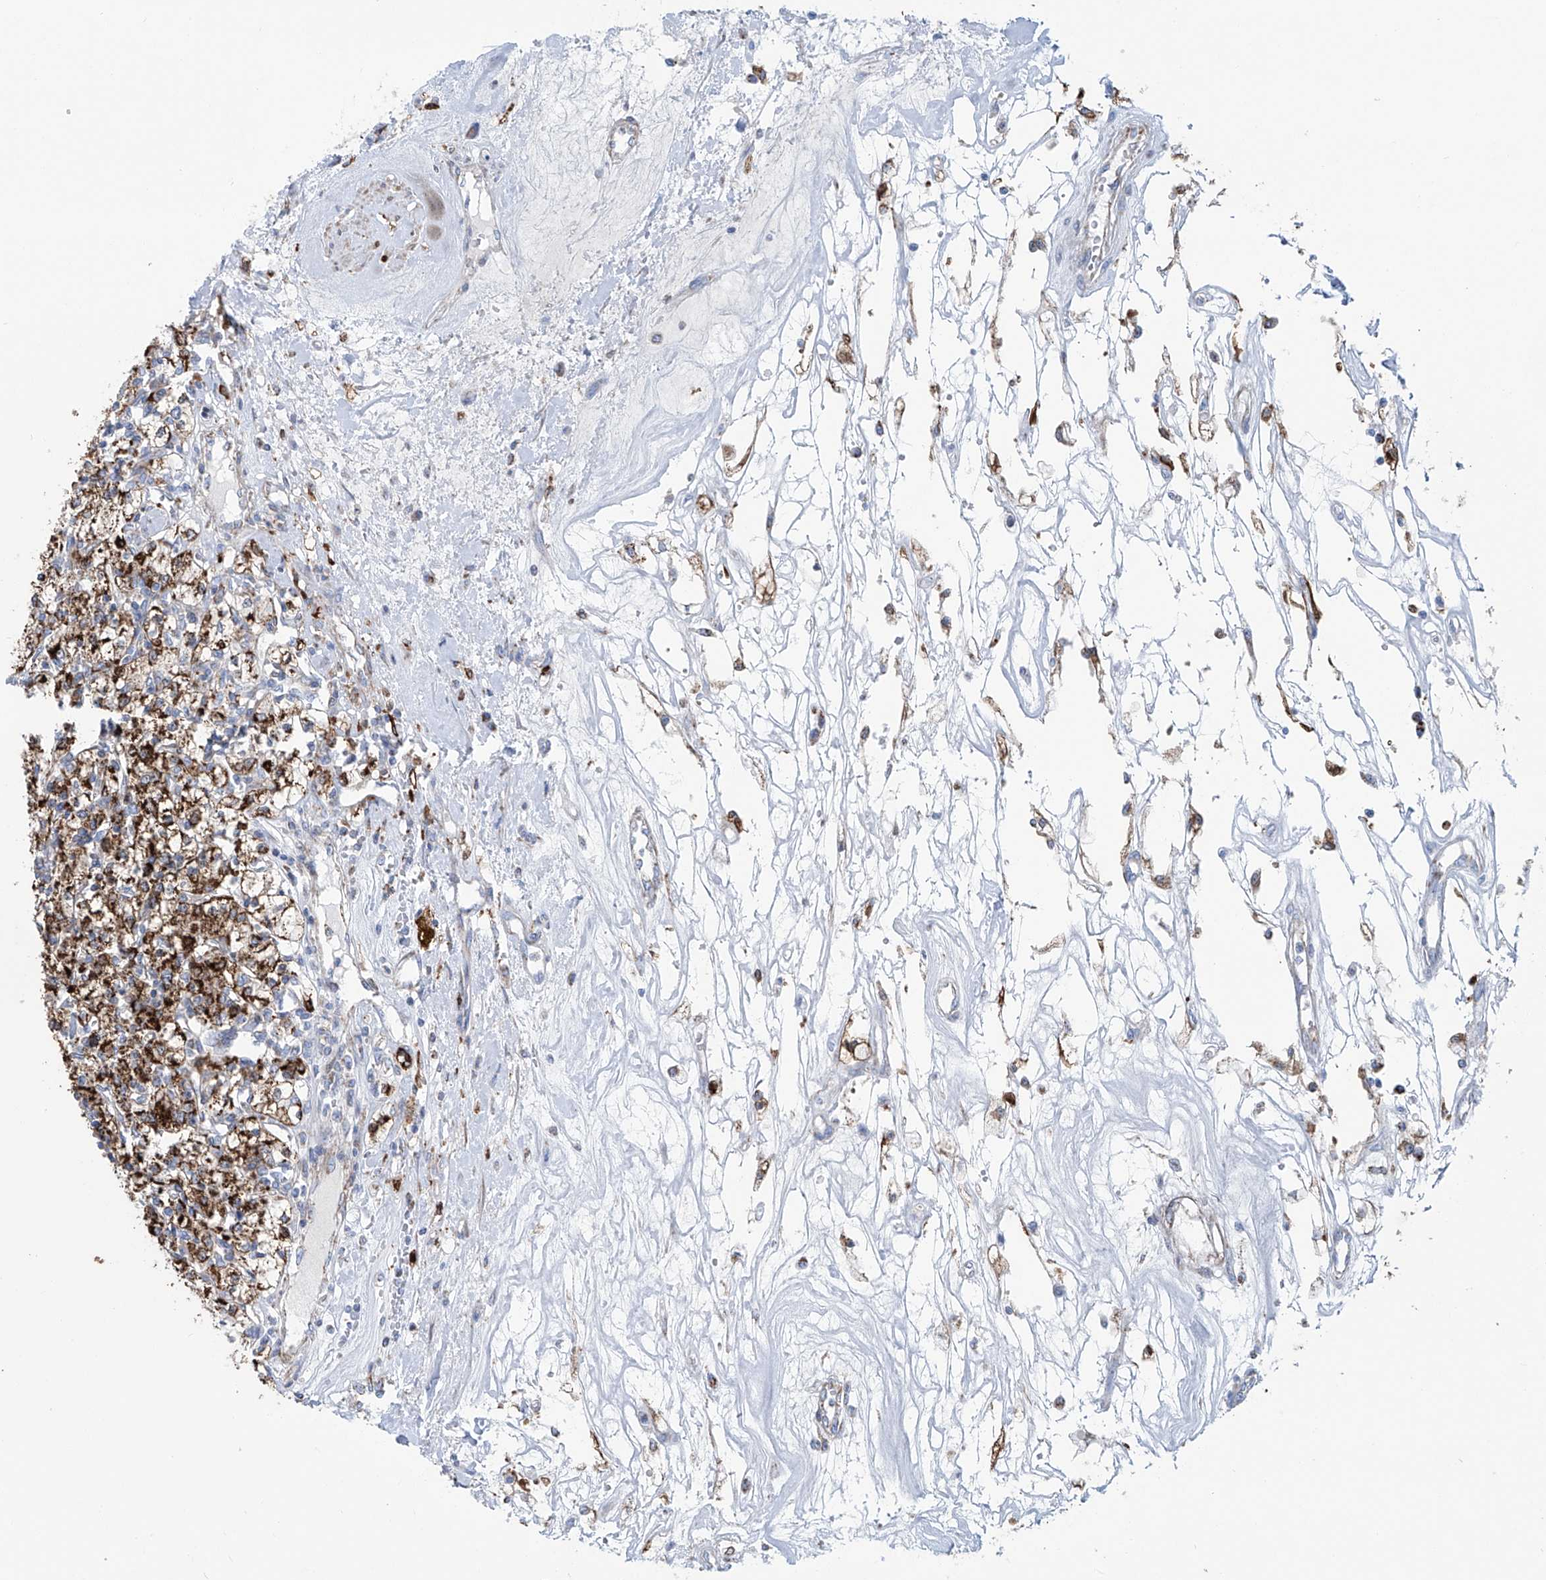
{"staining": {"intensity": "strong", "quantity": "25%-75%", "location": "cytoplasmic/membranous"}, "tissue": "renal cancer", "cell_type": "Tumor cells", "image_type": "cancer", "snomed": [{"axis": "morphology", "description": "Adenocarcinoma, NOS"}, {"axis": "topography", "description": "Kidney"}], "caption": "Adenocarcinoma (renal) stained for a protein shows strong cytoplasmic/membranous positivity in tumor cells.", "gene": "ALDH6A1", "patient": {"sex": "female", "age": 59}}